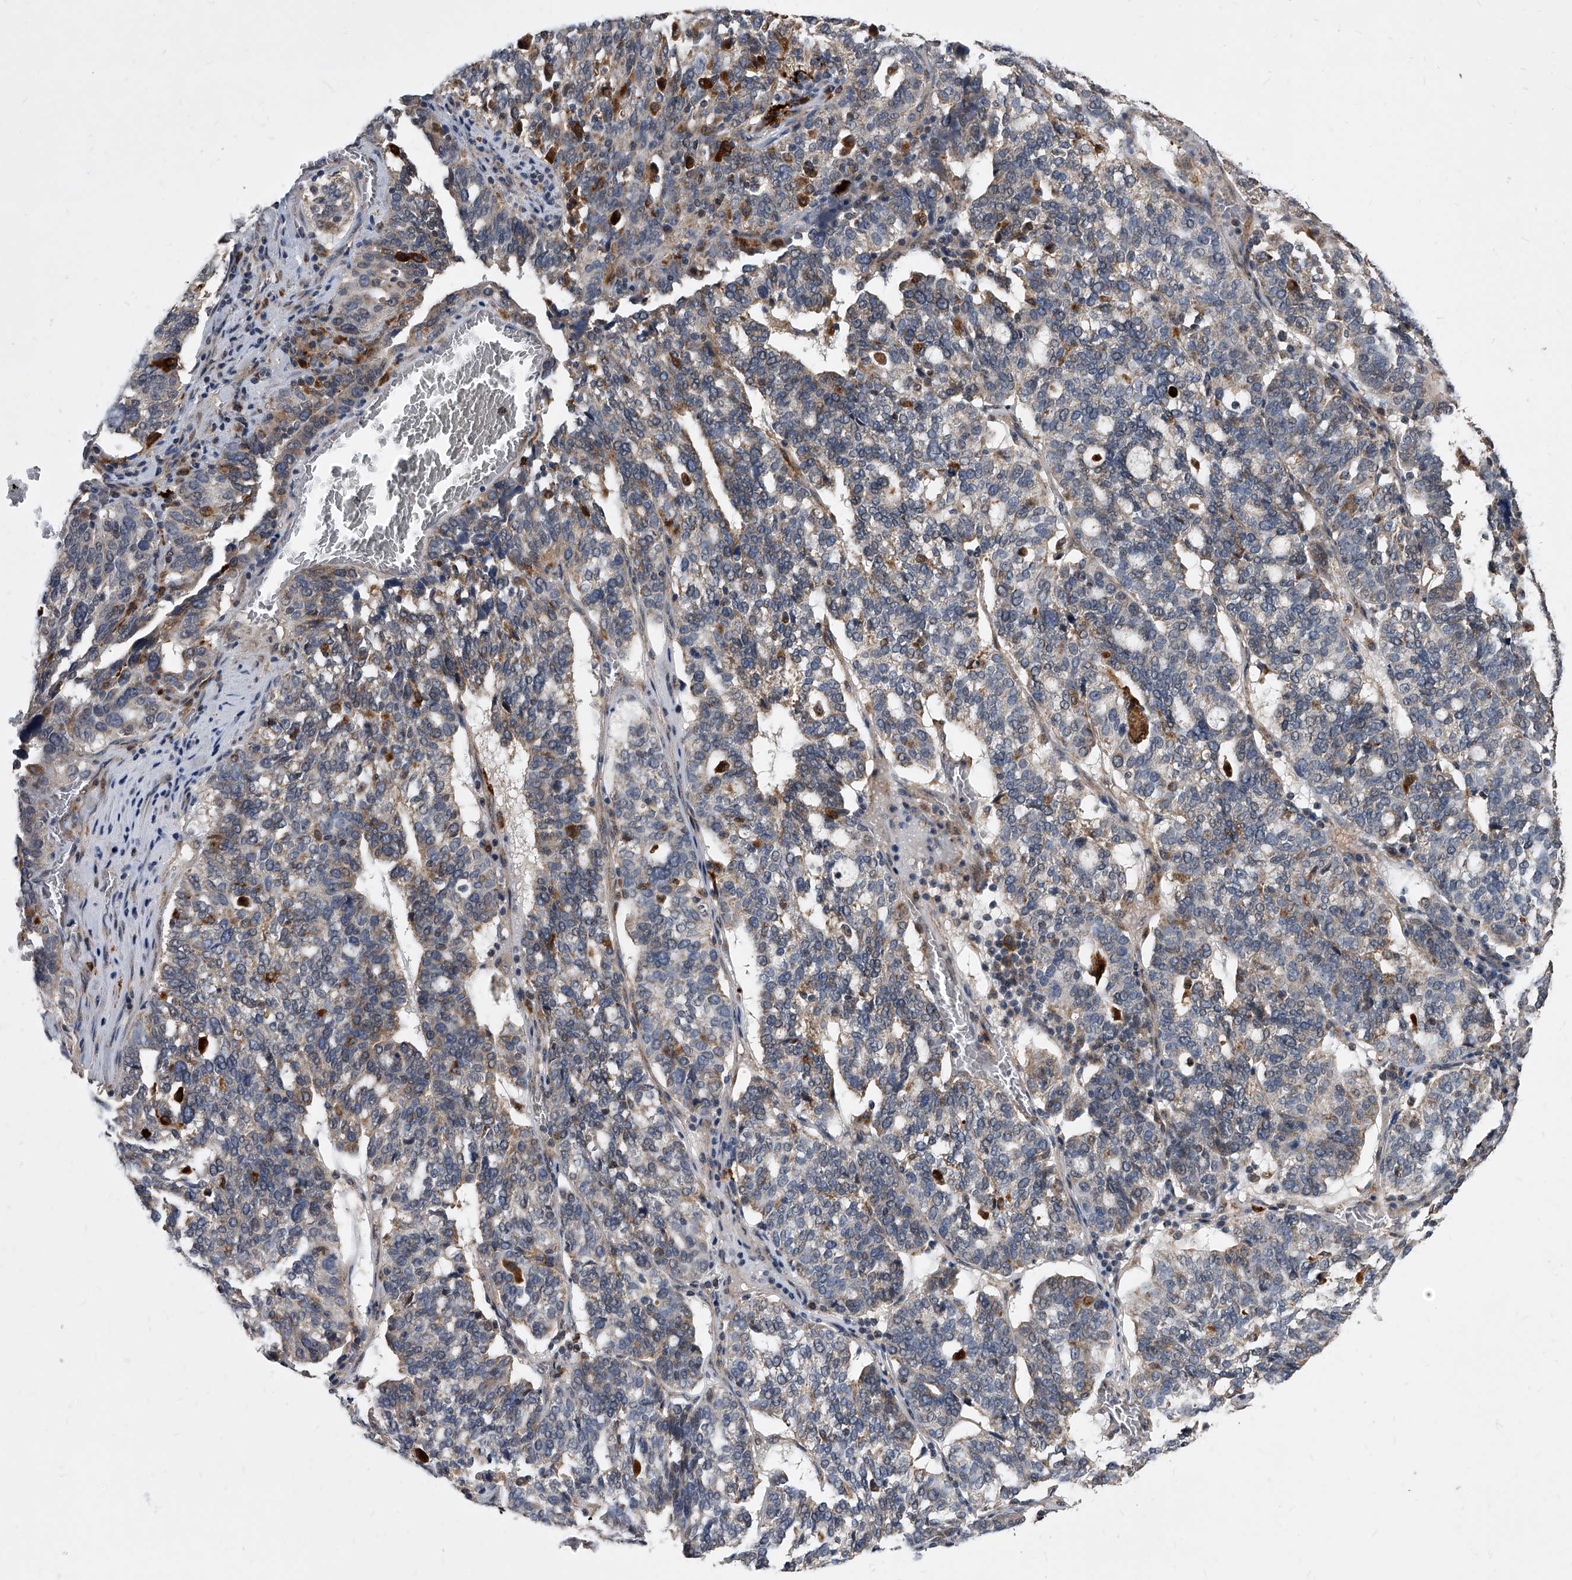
{"staining": {"intensity": "weak", "quantity": "25%-75%", "location": "cytoplasmic/membranous"}, "tissue": "ovarian cancer", "cell_type": "Tumor cells", "image_type": "cancer", "snomed": [{"axis": "morphology", "description": "Cystadenocarcinoma, serous, NOS"}, {"axis": "topography", "description": "Ovary"}], "caption": "Human ovarian cancer stained for a protein (brown) reveals weak cytoplasmic/membranous positive positivity in approximately 25%-75% of tumor cells.", "gene": "SOBP", "patient": {"sex": "female", "age": 59}}